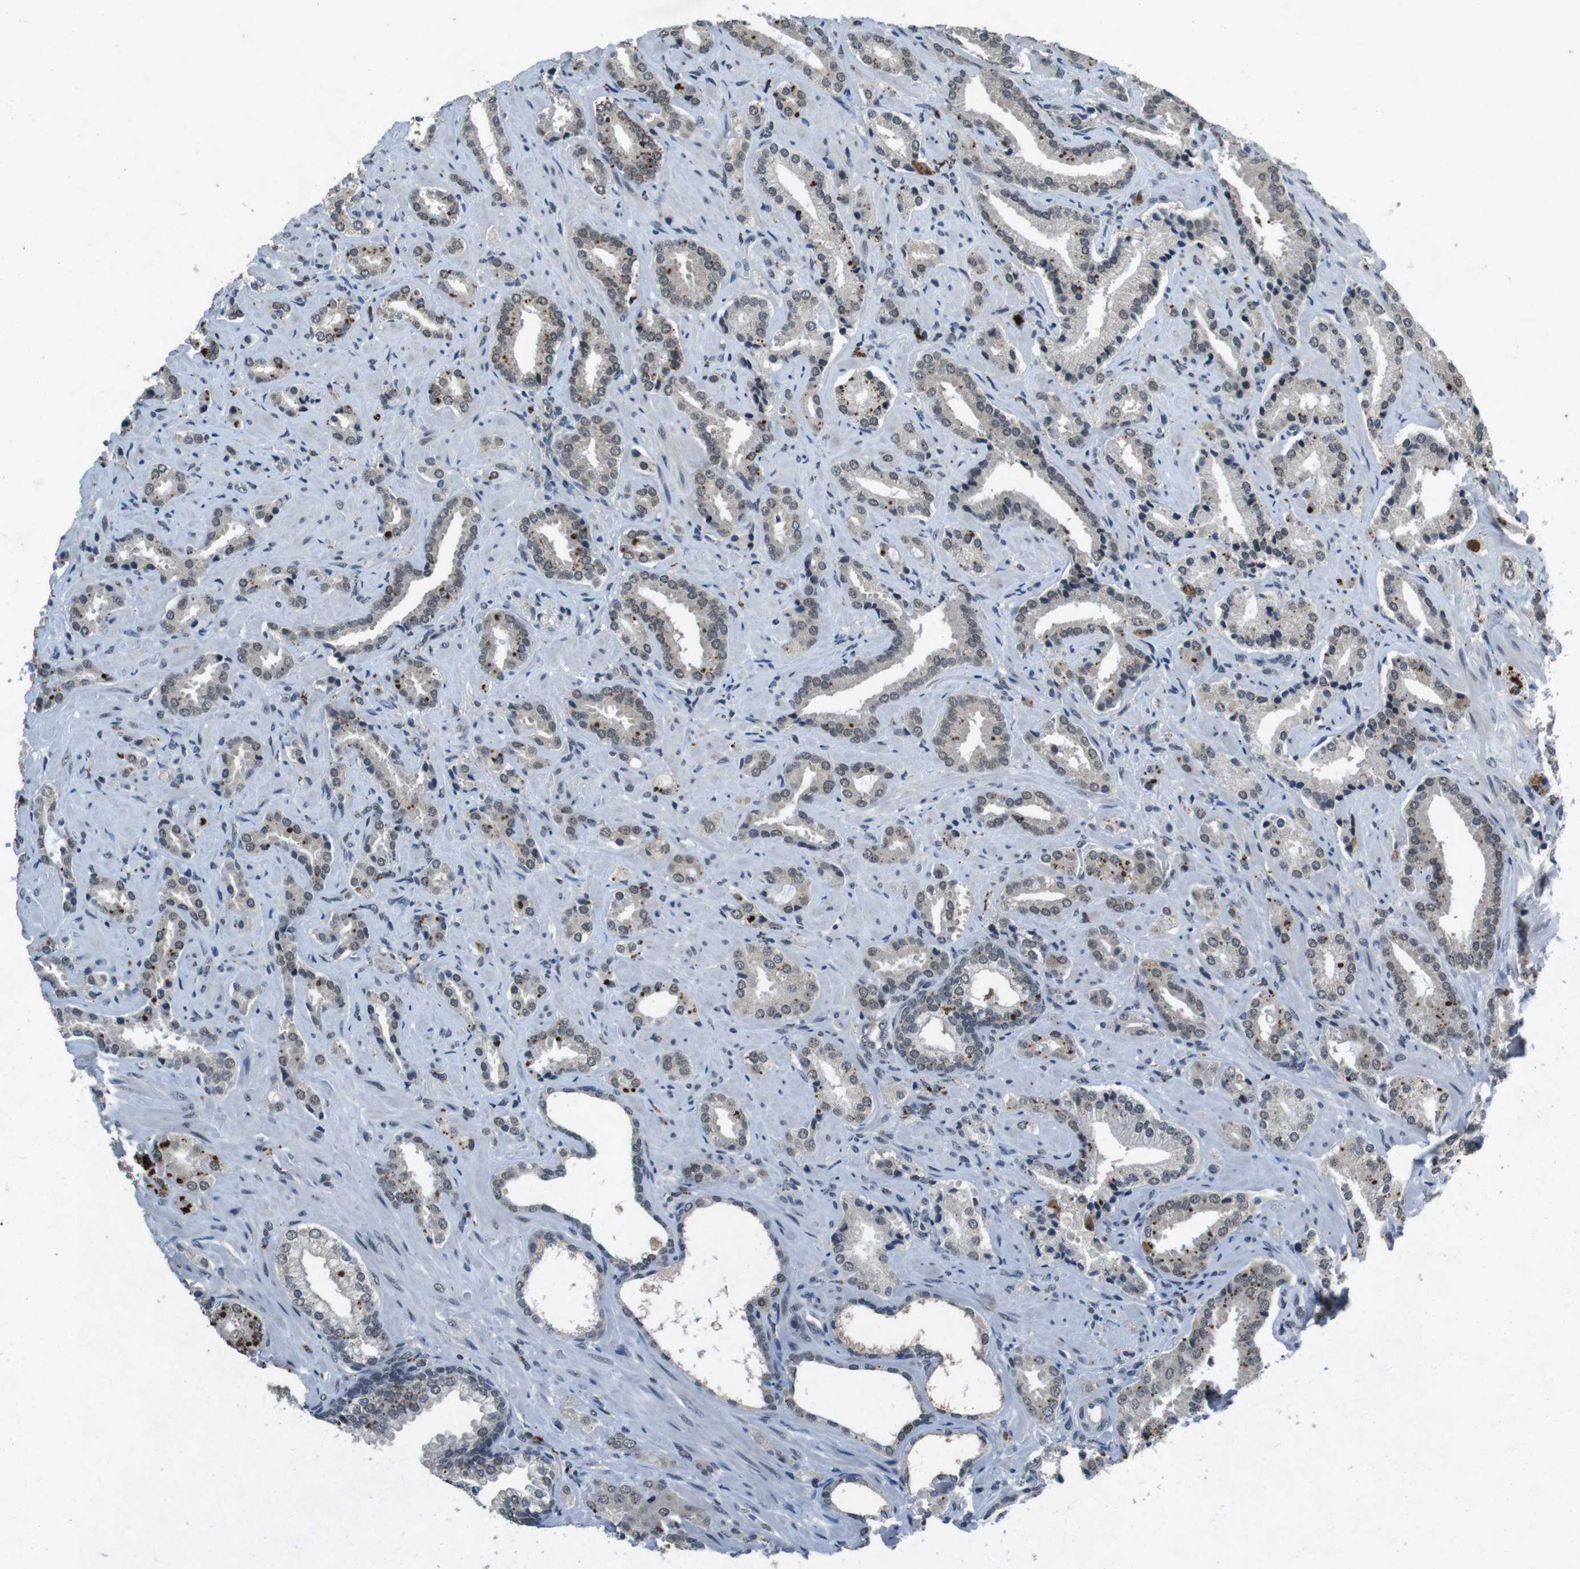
{"staining": {"intensity": "moderate", "quantity": "<25%", "location": "cytoplasmic/membranous"}, "tissue": "prostate cancer", "cell_type": "Tumor cells", "image_type": "cancer", "snomed": [{"axis": "morphology", "description": "Adenocarcinoma, High grade"}, {"axis": "topography", "description": "Prostate"}], "caption": "Brown immunohistochemical staining in human high-grade adenocarcinoma (prostate) reveals moderate cytoplasmic/membranous staining in approximately <25% of tumor cells.", "gene": "USP7", "patient": {"sex": "male", "age": 64}}